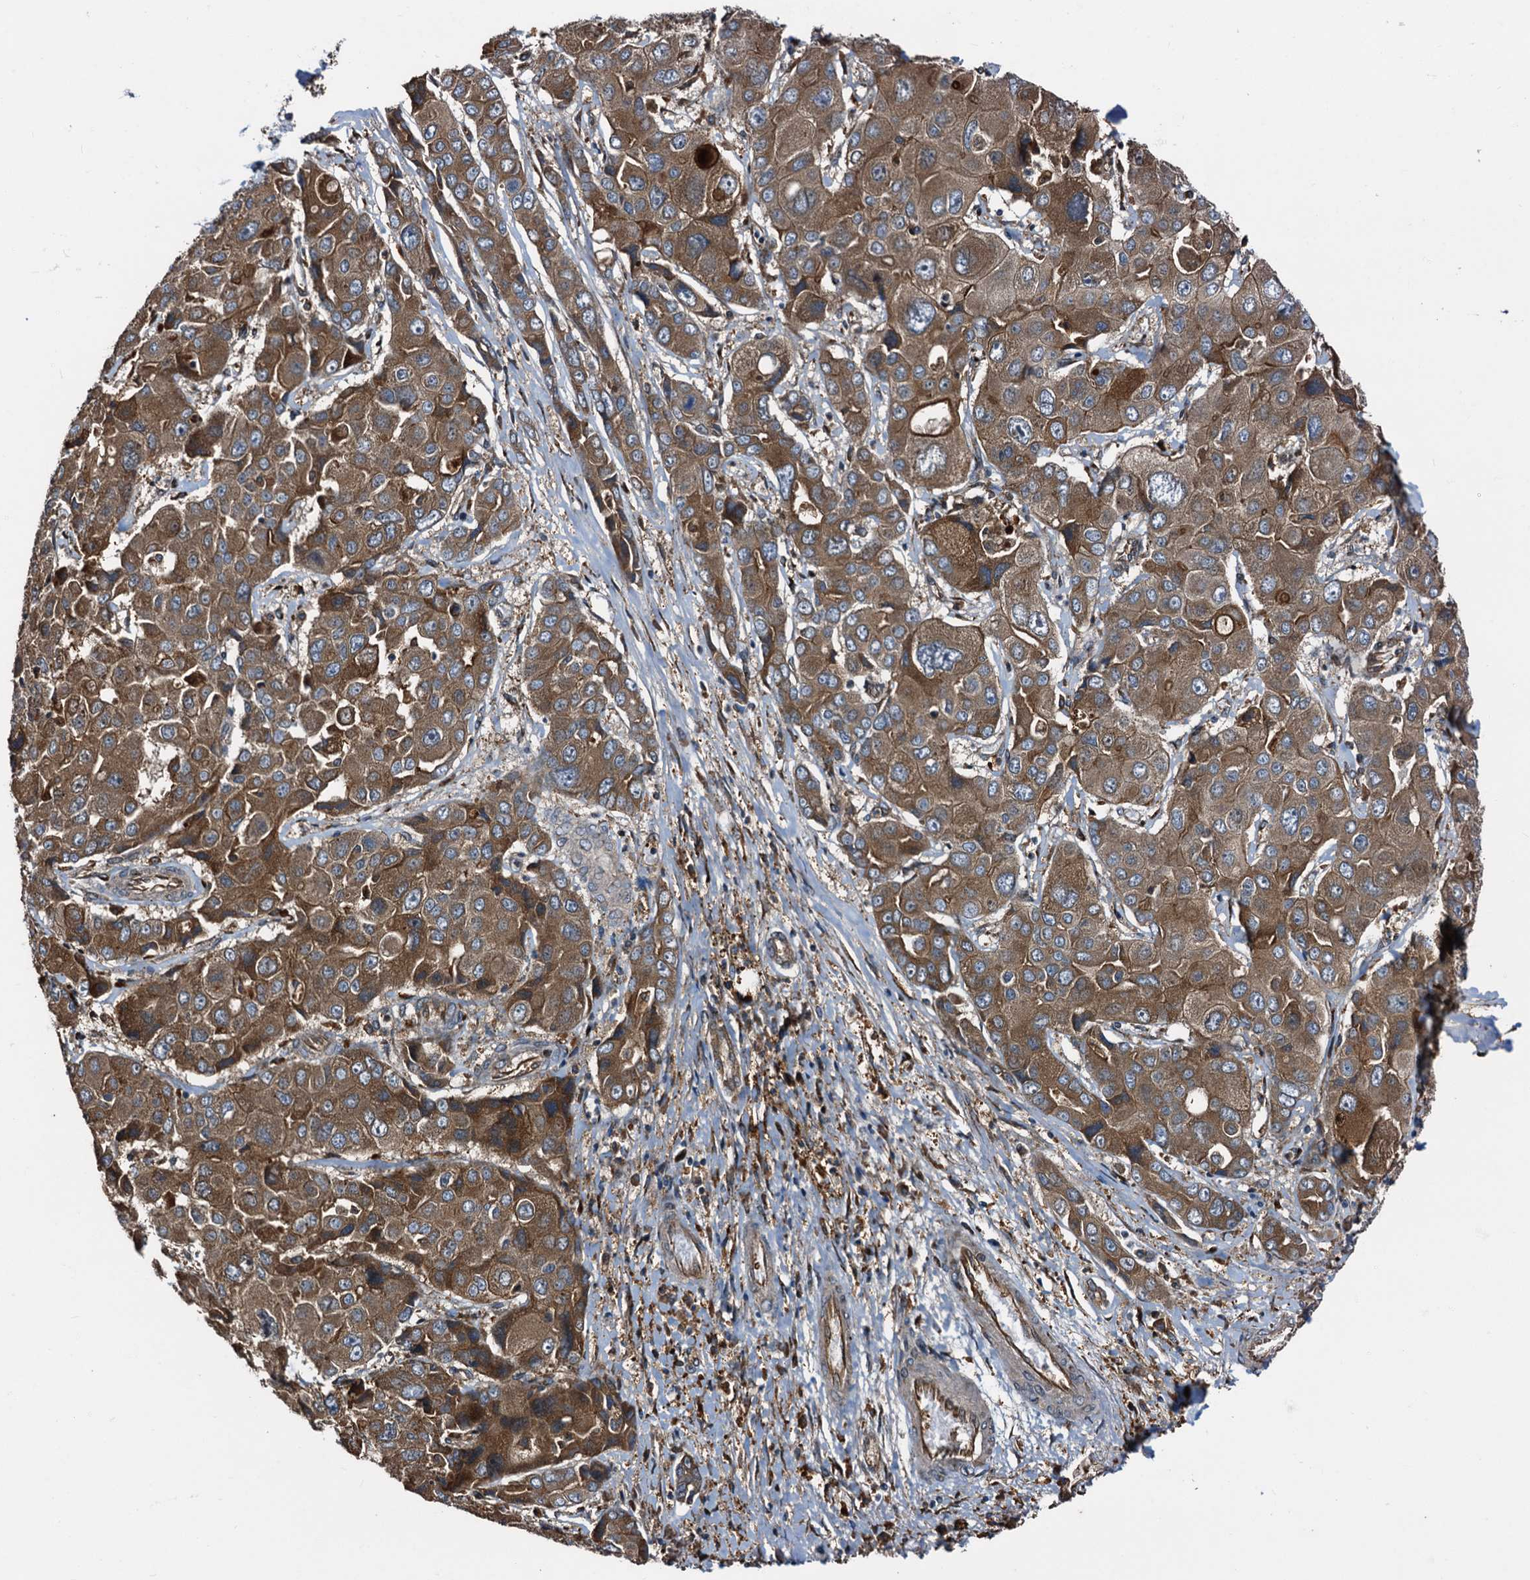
{"staining": {"intensity": "moderate", "quantity": ">75%", "location": "cytoplasmic/membranous"}, "tissue": "liver cancer", "cell_type": "Tumor cells", "image_type": "cancer", "snomed": [{"axis": "morphology", "description": "Cholangiocarcinoma"}, {"axis": "topography", "description": "Liver"}], "caption": "This histopathology image shows cholangiocarcinoma (liver) stained with IHC to label a protein in brown. The cytoplasmic/membranous of tumor cells show moderate positivity for the protein. Nuclei are counter-stained blue.", "gene": "PEX5", "patient": {"sex": "male", "age": 67}}